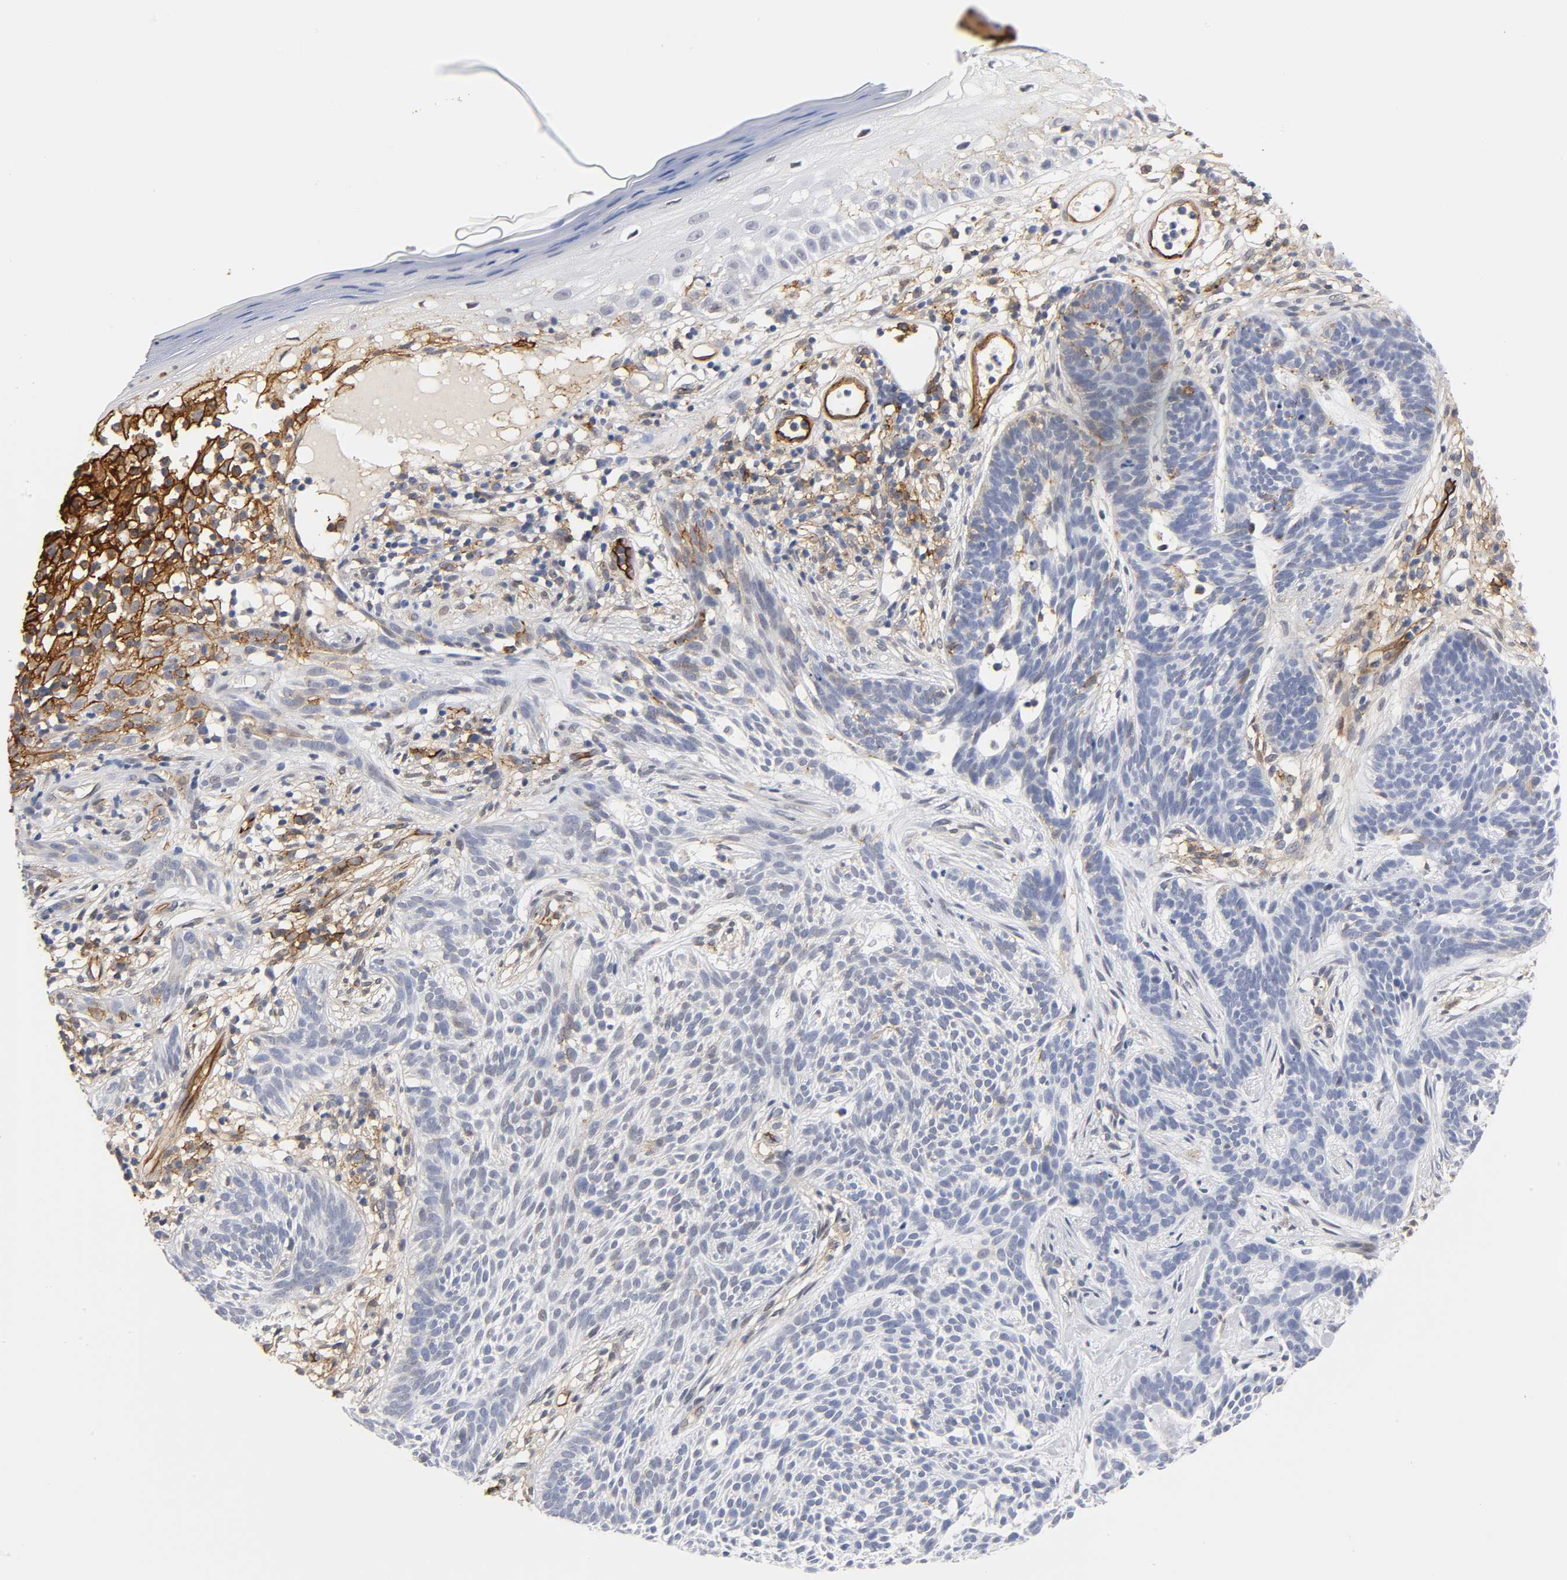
{"staining": {"intensity": "negative", "quantity": "none", "location": "none"}, "tissue": "skin cancer", "cell_type": "Tumor cells", "image_type": "cancer", "snomed": [{"axis": "morphology", "description": "Normal tissue, NOS"}, {"axis": "morphology", "description": "Basal cell carcinoma"}, {"axis": "topography", "description": "Skin"}], "caption": "Photomicrograph shows no protein positivity in tumor cells of skin cancer tissue.", "gene": "ICAM1", "patient": {"sex": "female", "age": 69}}